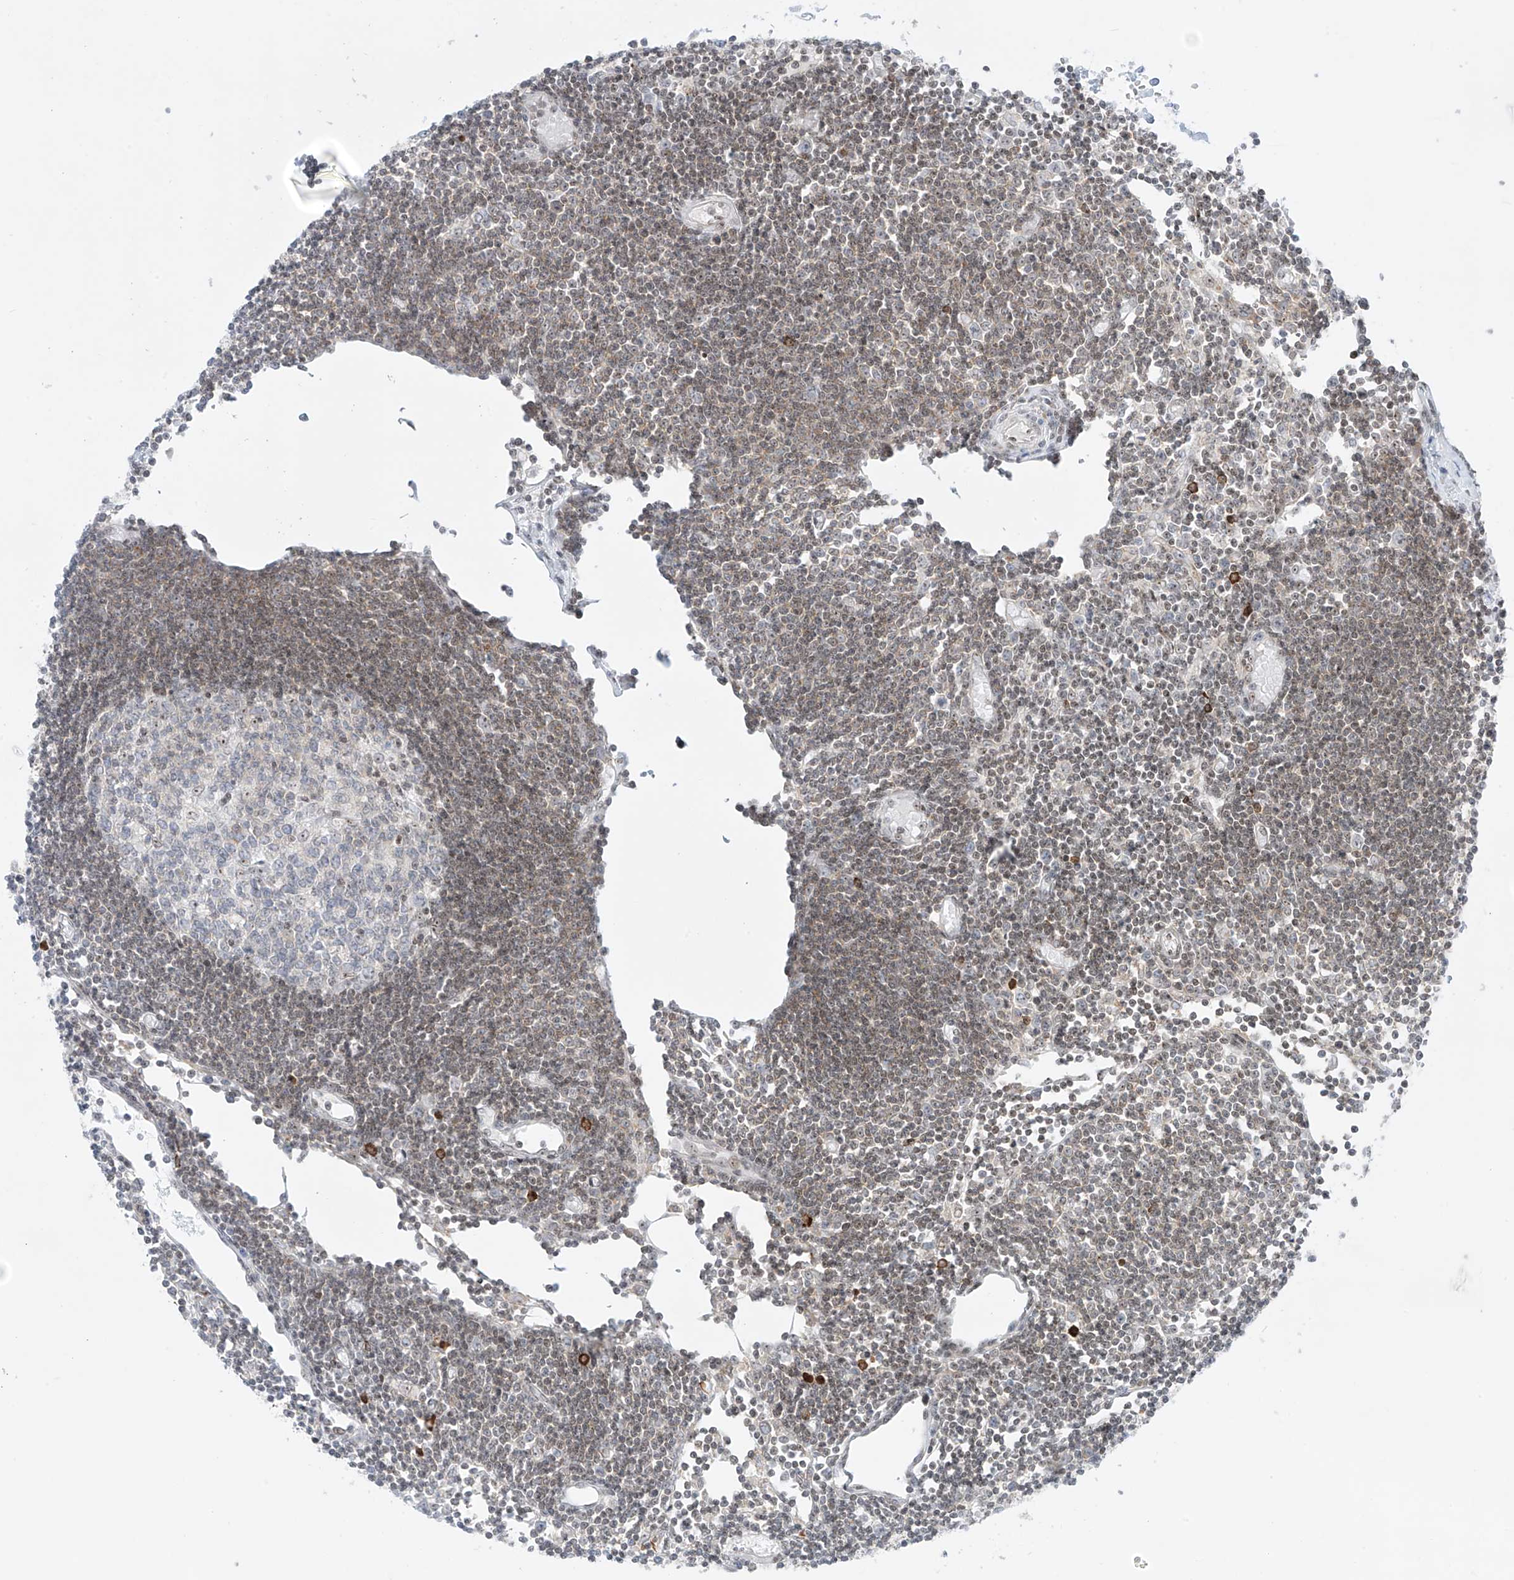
{"staining": {"intensity": "negative", "quantity": "none", "location": "none"}, "tissue": "lymph node", "cell_type": "Germinal center cells", "image_type": "normal", "snomed": [{"axis": "morphology", "description": "Normal tissue, NOS"}, {"axis": "topography", "description": "Lymph node"}], "caption": "High power microscopy micrograph of an immunohistochemistry image of normal lymph node, revealing no significant positivity in germinal center cells.", "gene": "ZNF512", "patient": {"sex": "female", "age": 11}}